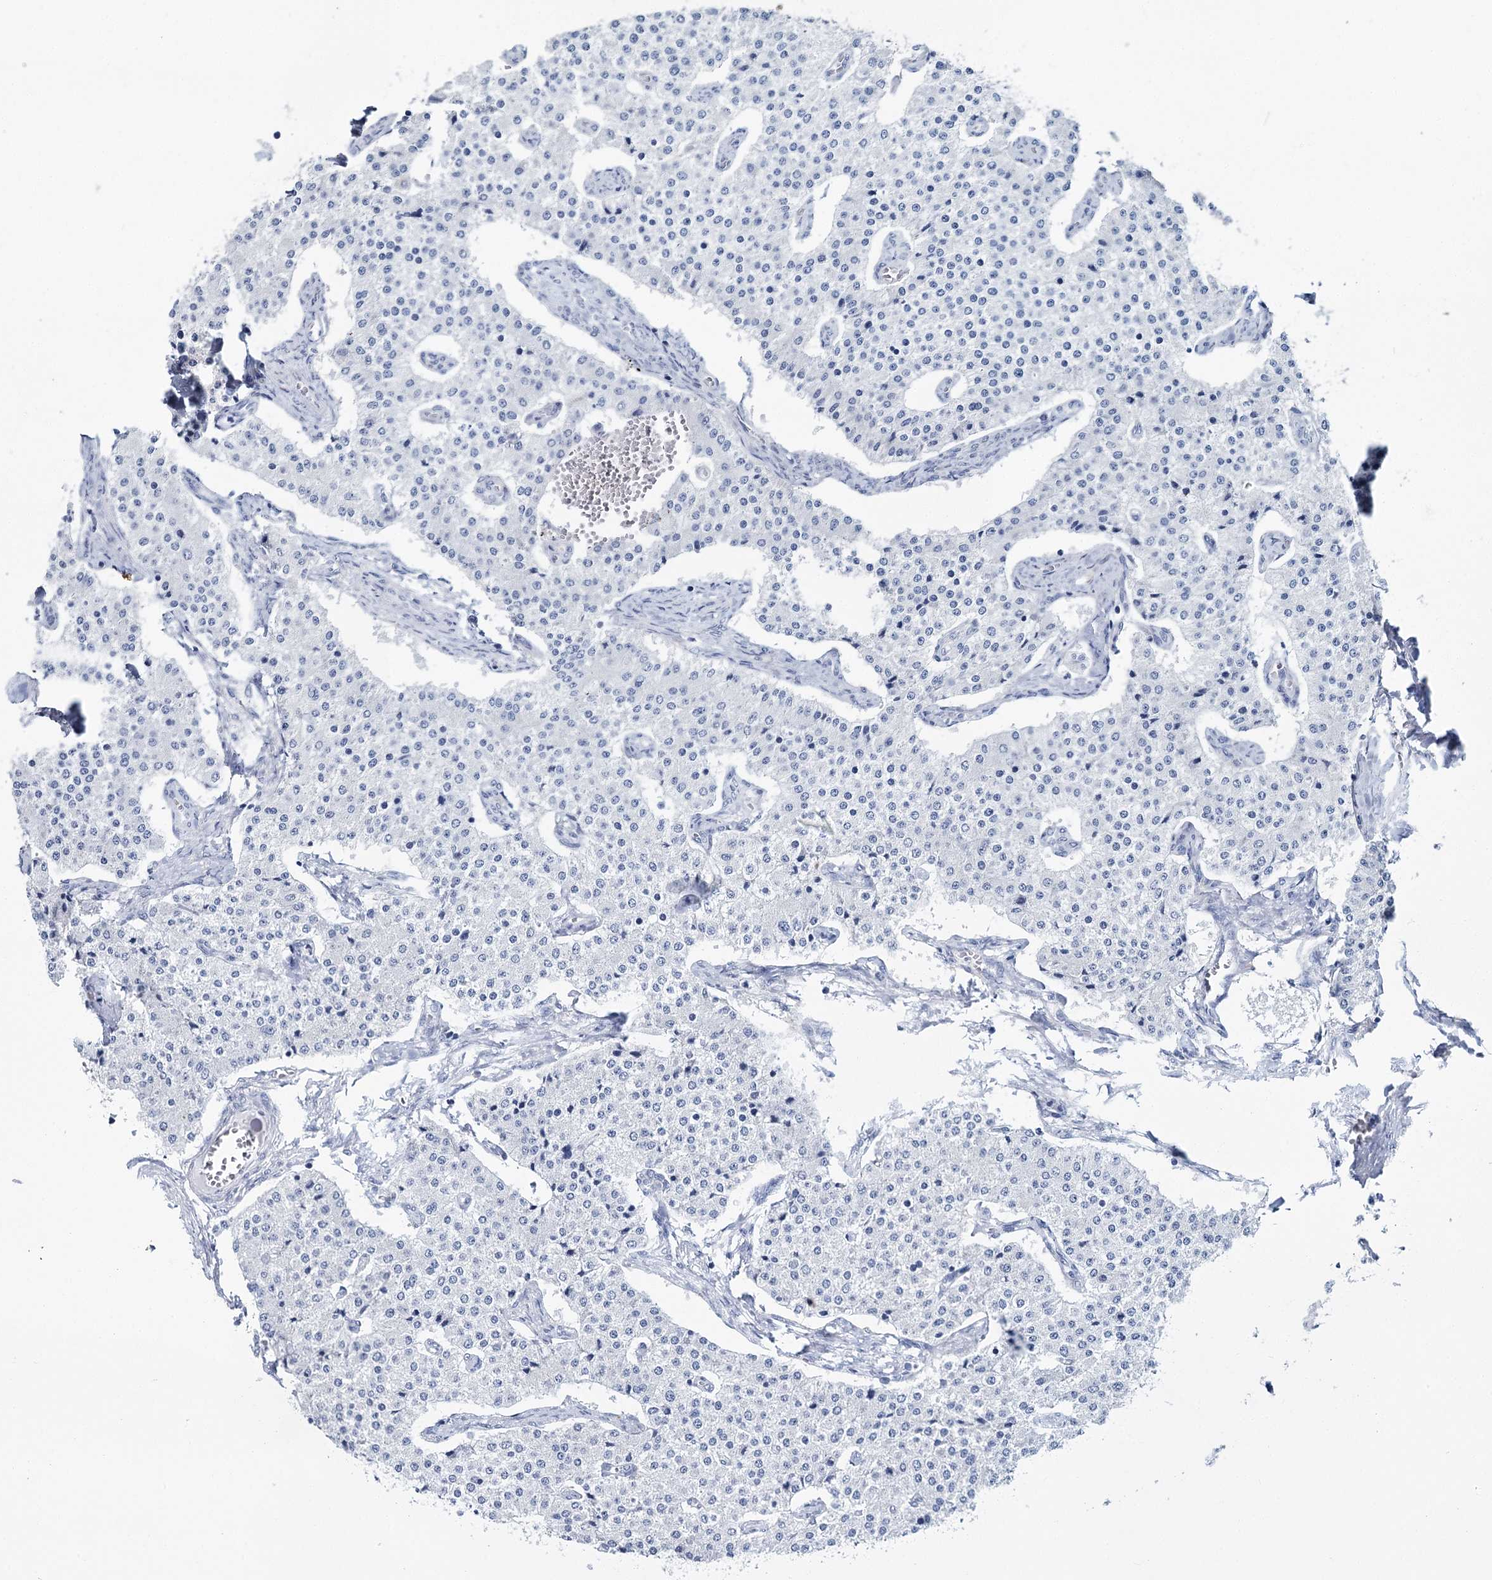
{"staining": {"intensity": "negative", "quantity": "none", "location": "none"}, "tissue": "carcinoid", "cell_type": "Tumor cells", "image_type": "cancer", "snomed": [{"axis": "morphology", "description": "Carcinoid, malignant, NOS"}, {"axis": "topography", "description": "Colon"}], "caption": "Immunohistochemical staining of human carcinoid shows no significant staining in tumor cells.", "gene": "METTL7B", "patient": {"sex": "female", "age": 52}}